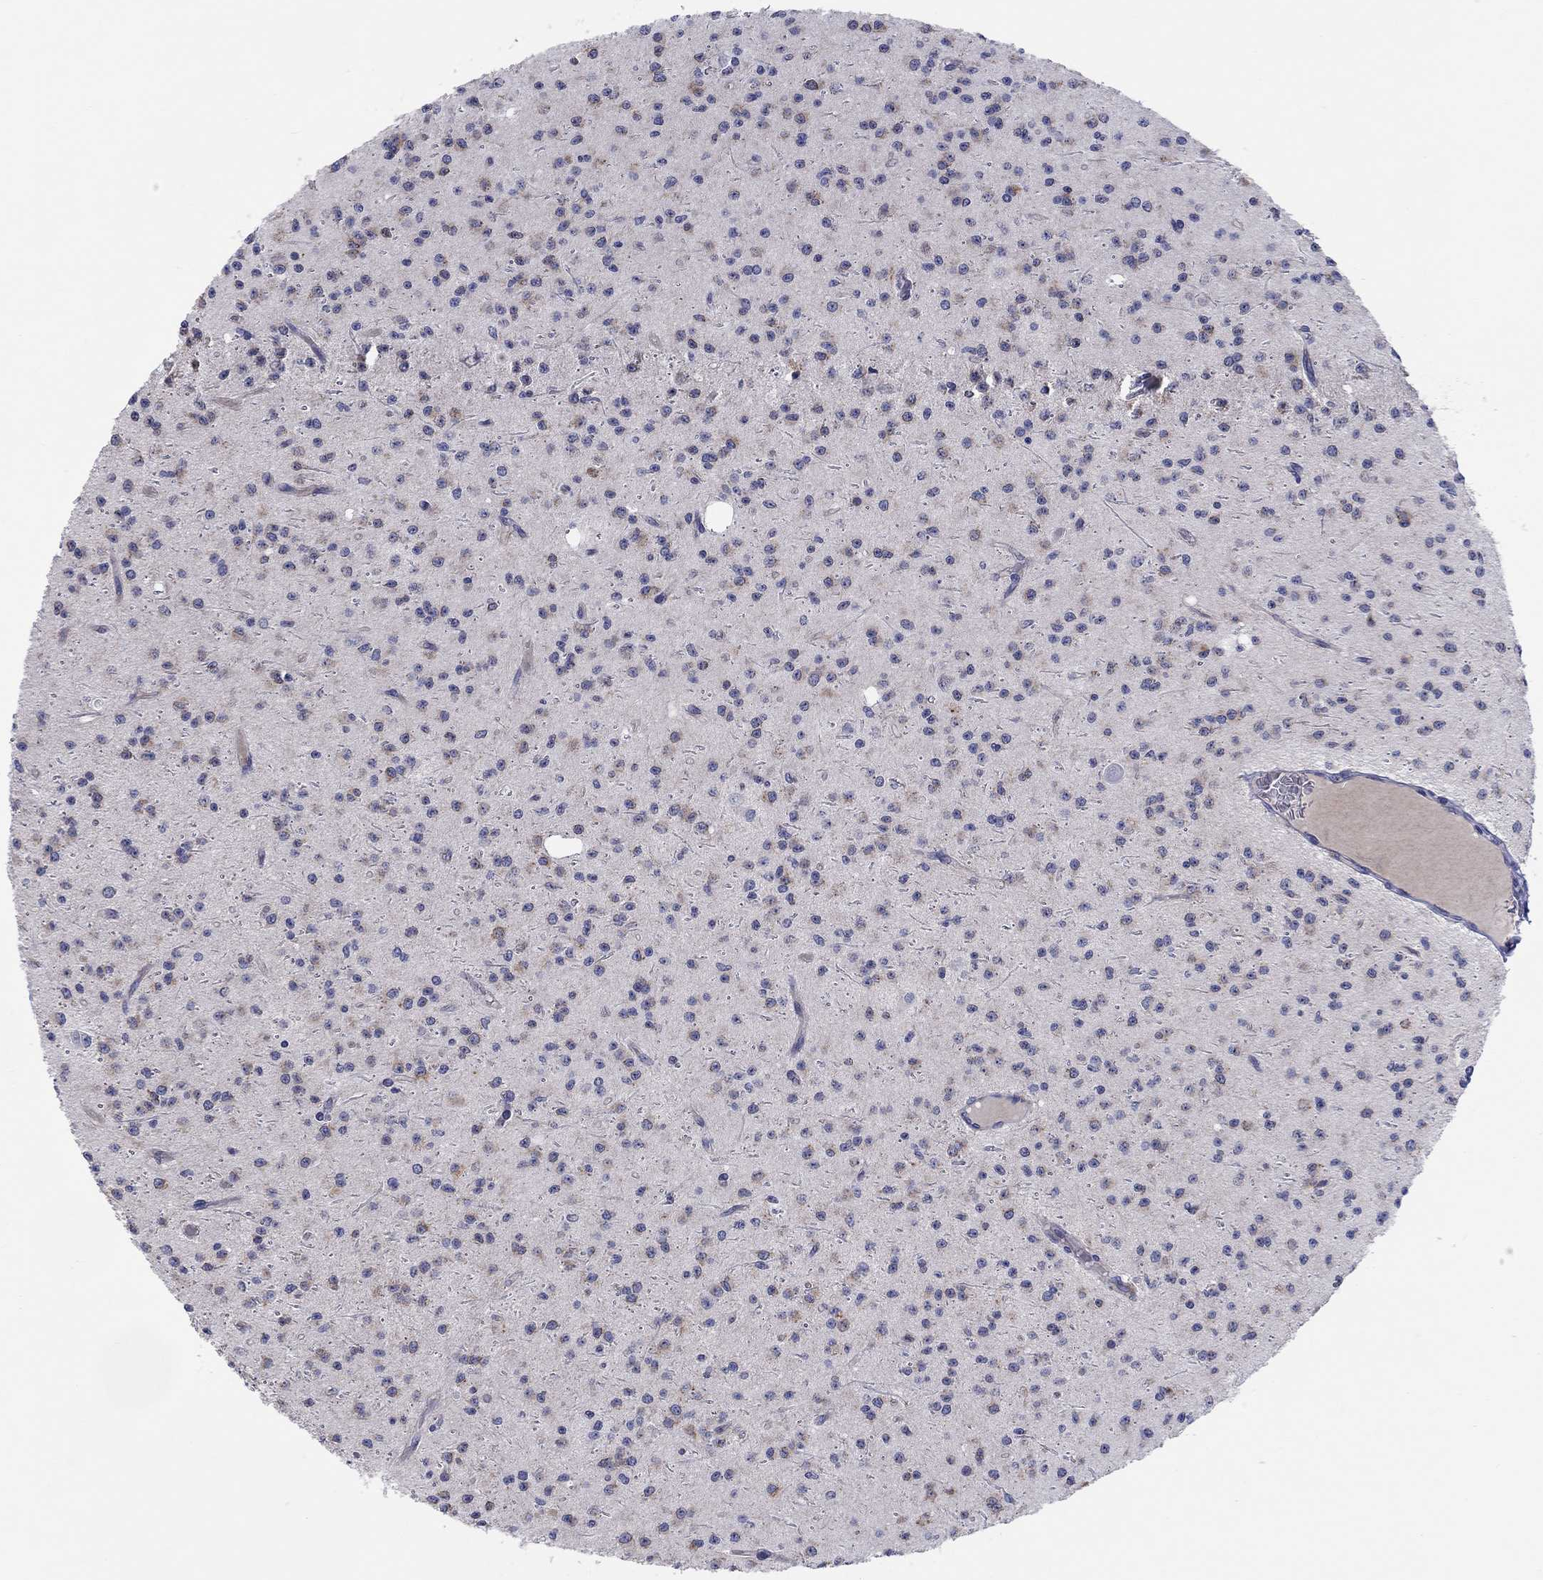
{"staining": {"intensity": "weak", "quantity": "<25%", "location": "cytoplasmic/membranous"}, "tissue": "glioma", "cell_type": "Tumor cells", "image_type": "cancer", "snomed": [{"axis": "morphology", "description": "Glioma, malignant, Low grade"}, {"axis": "topography", "description": "Brain"}], "caption": "IHC micrograph of human malignant glioma (low-grade) stained for a protein (brown), which displays no staining in tumor cells.", "gene": "BCO2", "patient": {"sex": "male", "age": 27}}